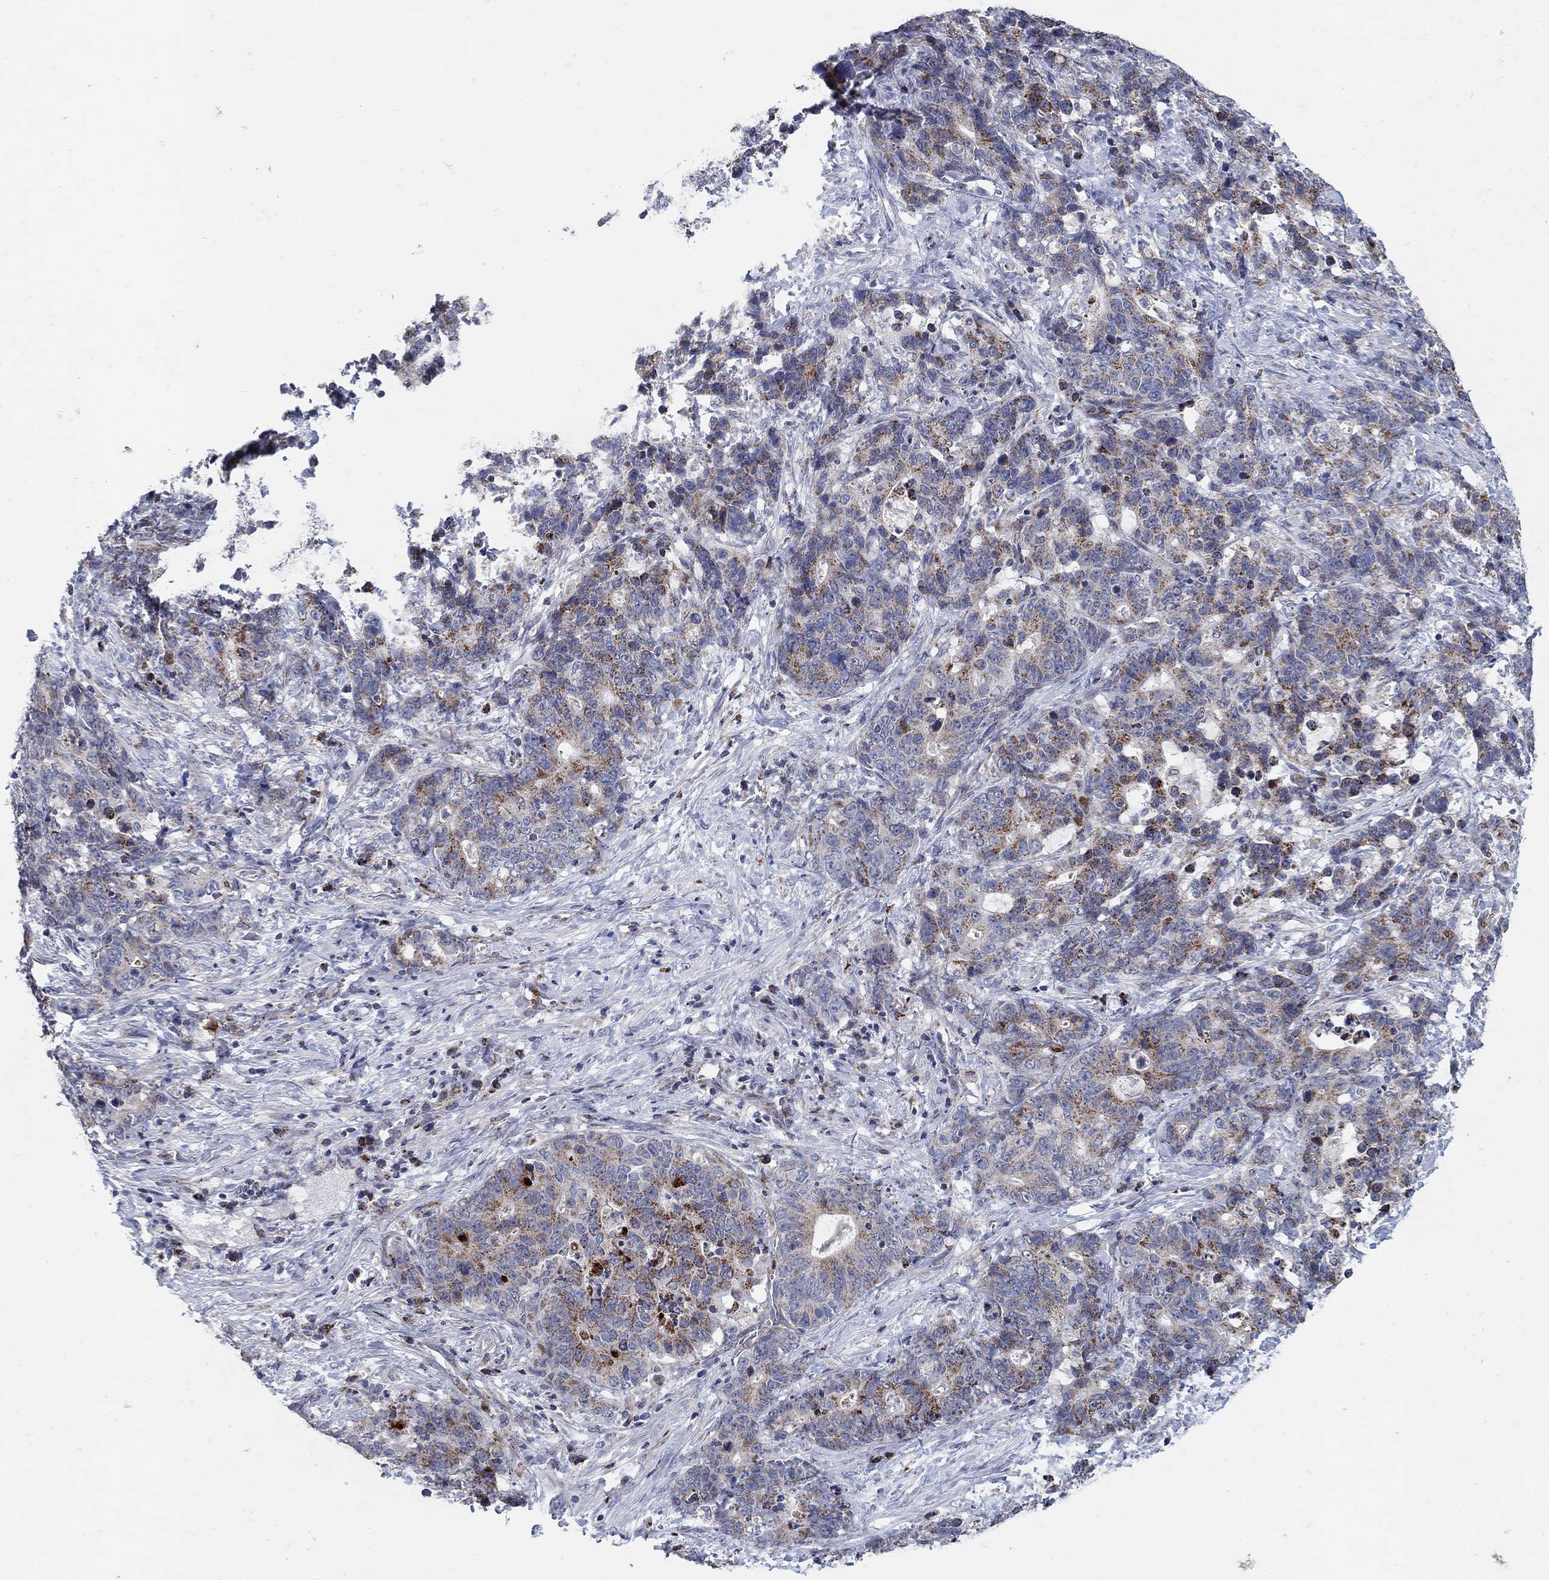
{"staining": {"intensity": "strong", "quantity": "25%-75%", "location": "cytoplasmic/membranous"}, "tissue": "stomach cancer", "cell_type": "Tumor cells", "image_type": "cancer", "snomed": [{"axis": "morphology", "description": "Normal tissue, NOS"}, {"axis": "morphology", "description": "Adenocarcinoma, NOS"}, {"axis": "topography", "description": "Stomach"}], "caption": "IHC photomicrograph of human stomach cancer stained for a protein (brown), which shows high levels of strong cytoplasmic/membranous expression in about 25%-75% of tumor cells.", "gene": "HMX2", "patient": {"sex": "female", "age": 64}}